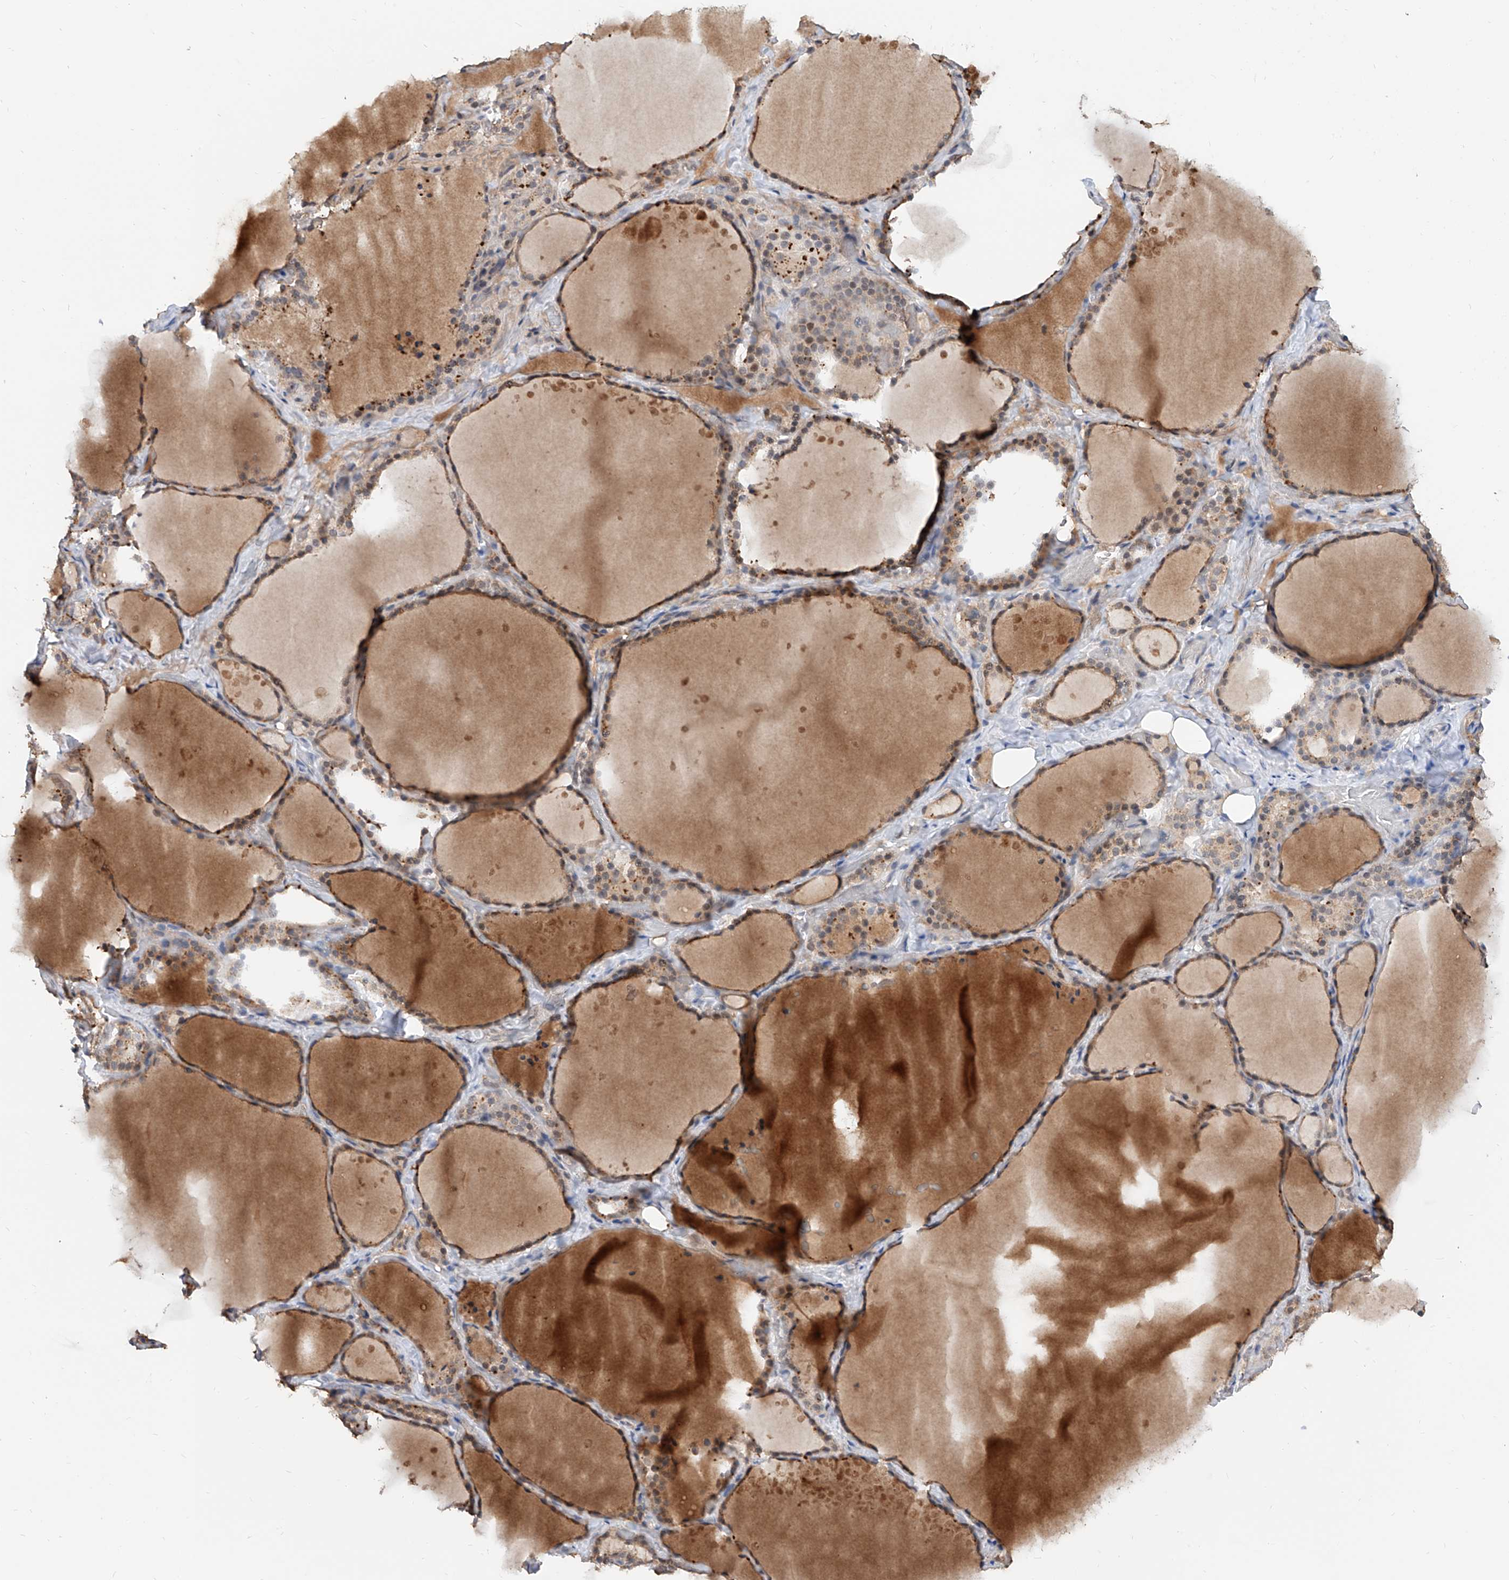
{"staining": {"intensity": "moderate", "quantity": ">75%", "location": "cytoplasmic/membranous"}, "tissue": "thyroid gland", "cell_type": "Glandular cells", "image_type": "normal", "snomed": [{"axis": "morphology", "description": "Normal tissue, NOS"}, {"axis": "topography", "description": "Thyroid gland"}], "caption": "About >75% of glandular cells in normal thyroid gland demonstrate moderate cytoplasmic/membranous protein staining as visualized by brown immunohistochemical staining.", "gene": "CARMIL3", "patient": {"sex": "female", "age": 44}}